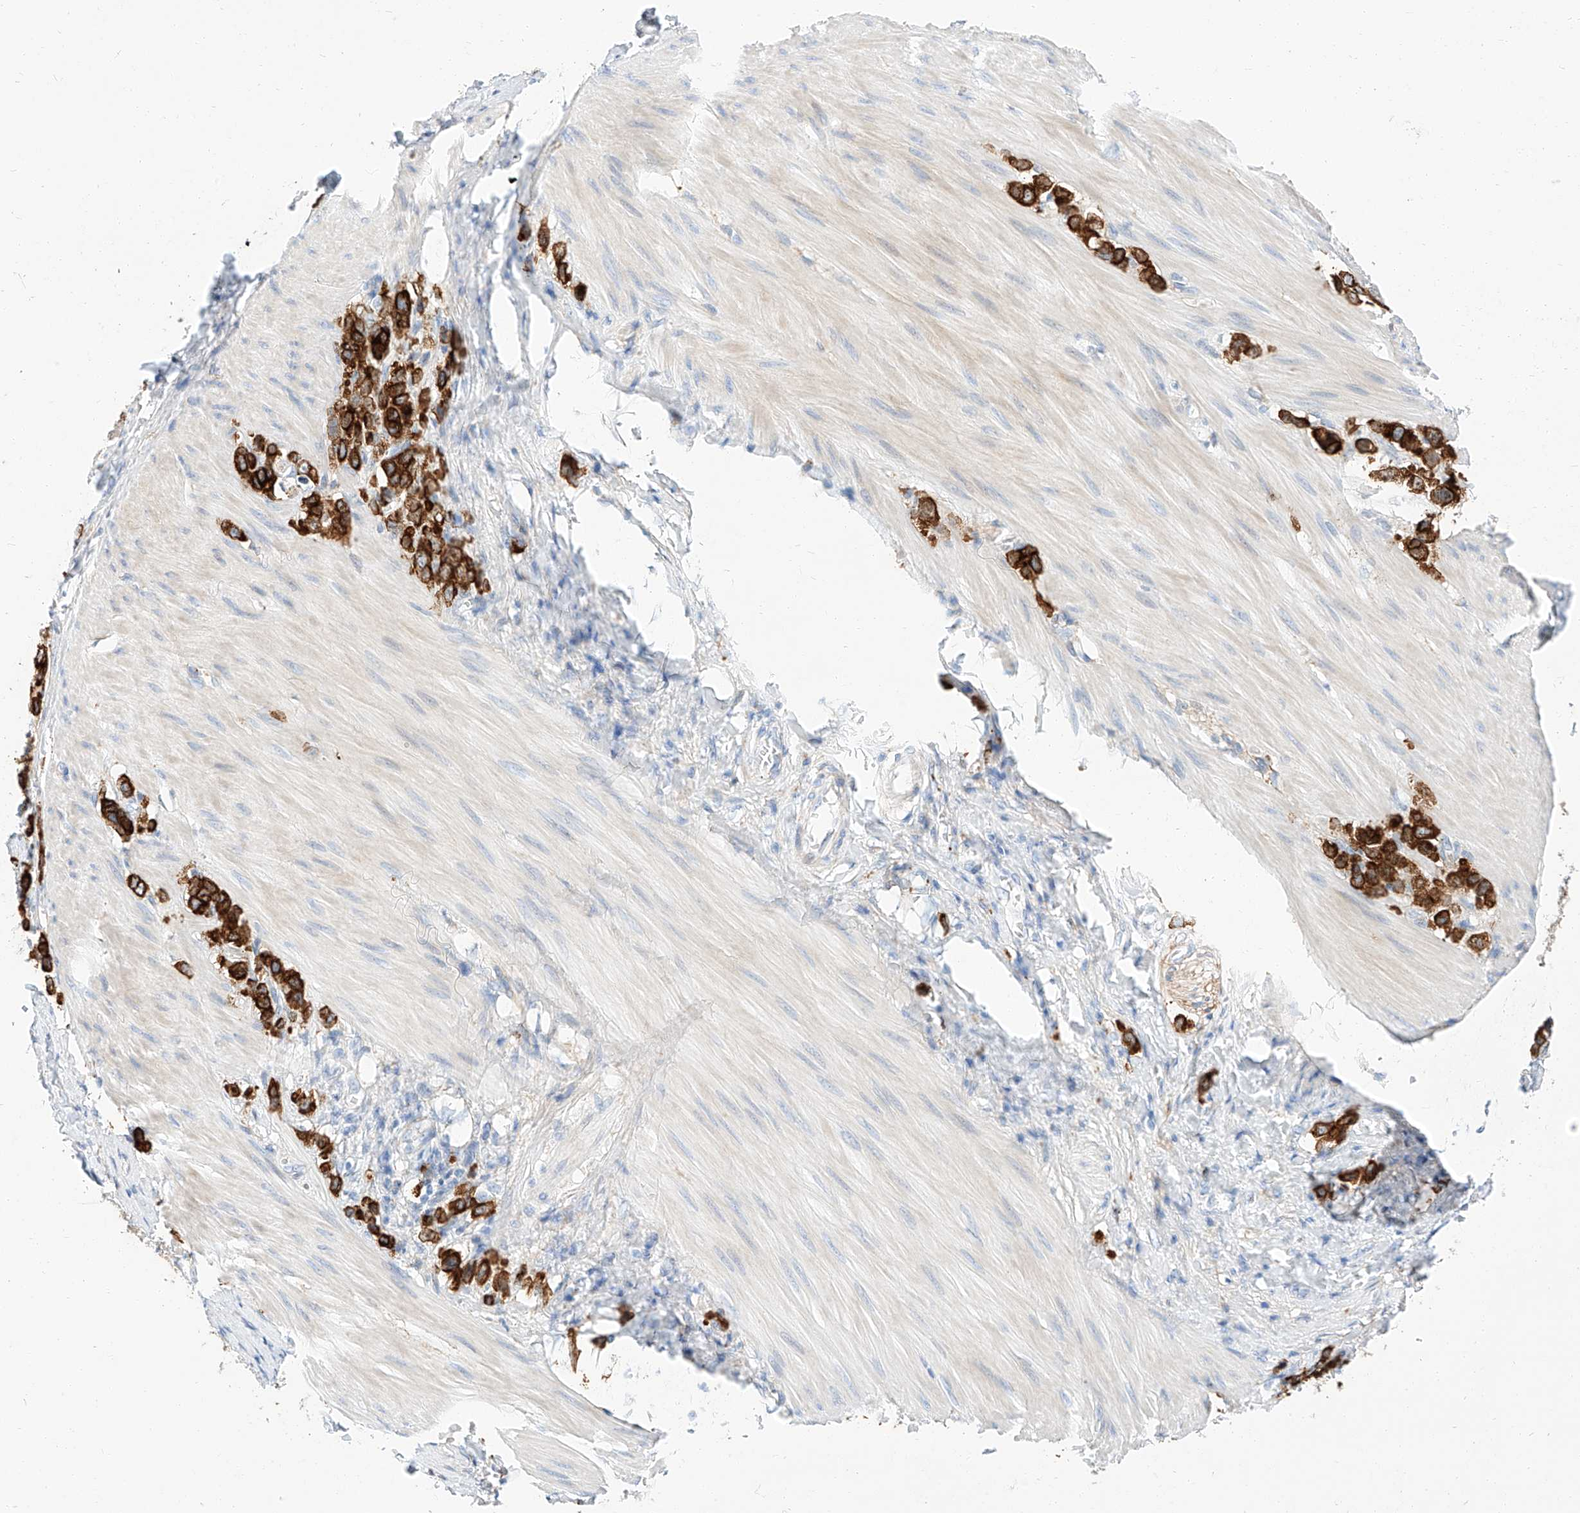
{"staining": {"intensity": "strong", "quantity": ">75%", "location": "cytoplasmic/membranous"}, "tissue": "stomach cancer", "cell_type": "Tumor cells", "image_type": "cancer", "snomed": [{"axis": "morphology", "description": "Adenocarcinoma, NOS"}, {"axis": "topography", "description": "Stomach"}], "caption": "The image demonstrates immunohistochemical staining of stomach adenocarcinoma. There is strong cytoplasmic/membranous staining is appreciated in about >75% of tumor cells.", "gene": "MAP7", "patient": {"sex": "female", "age": 65}}